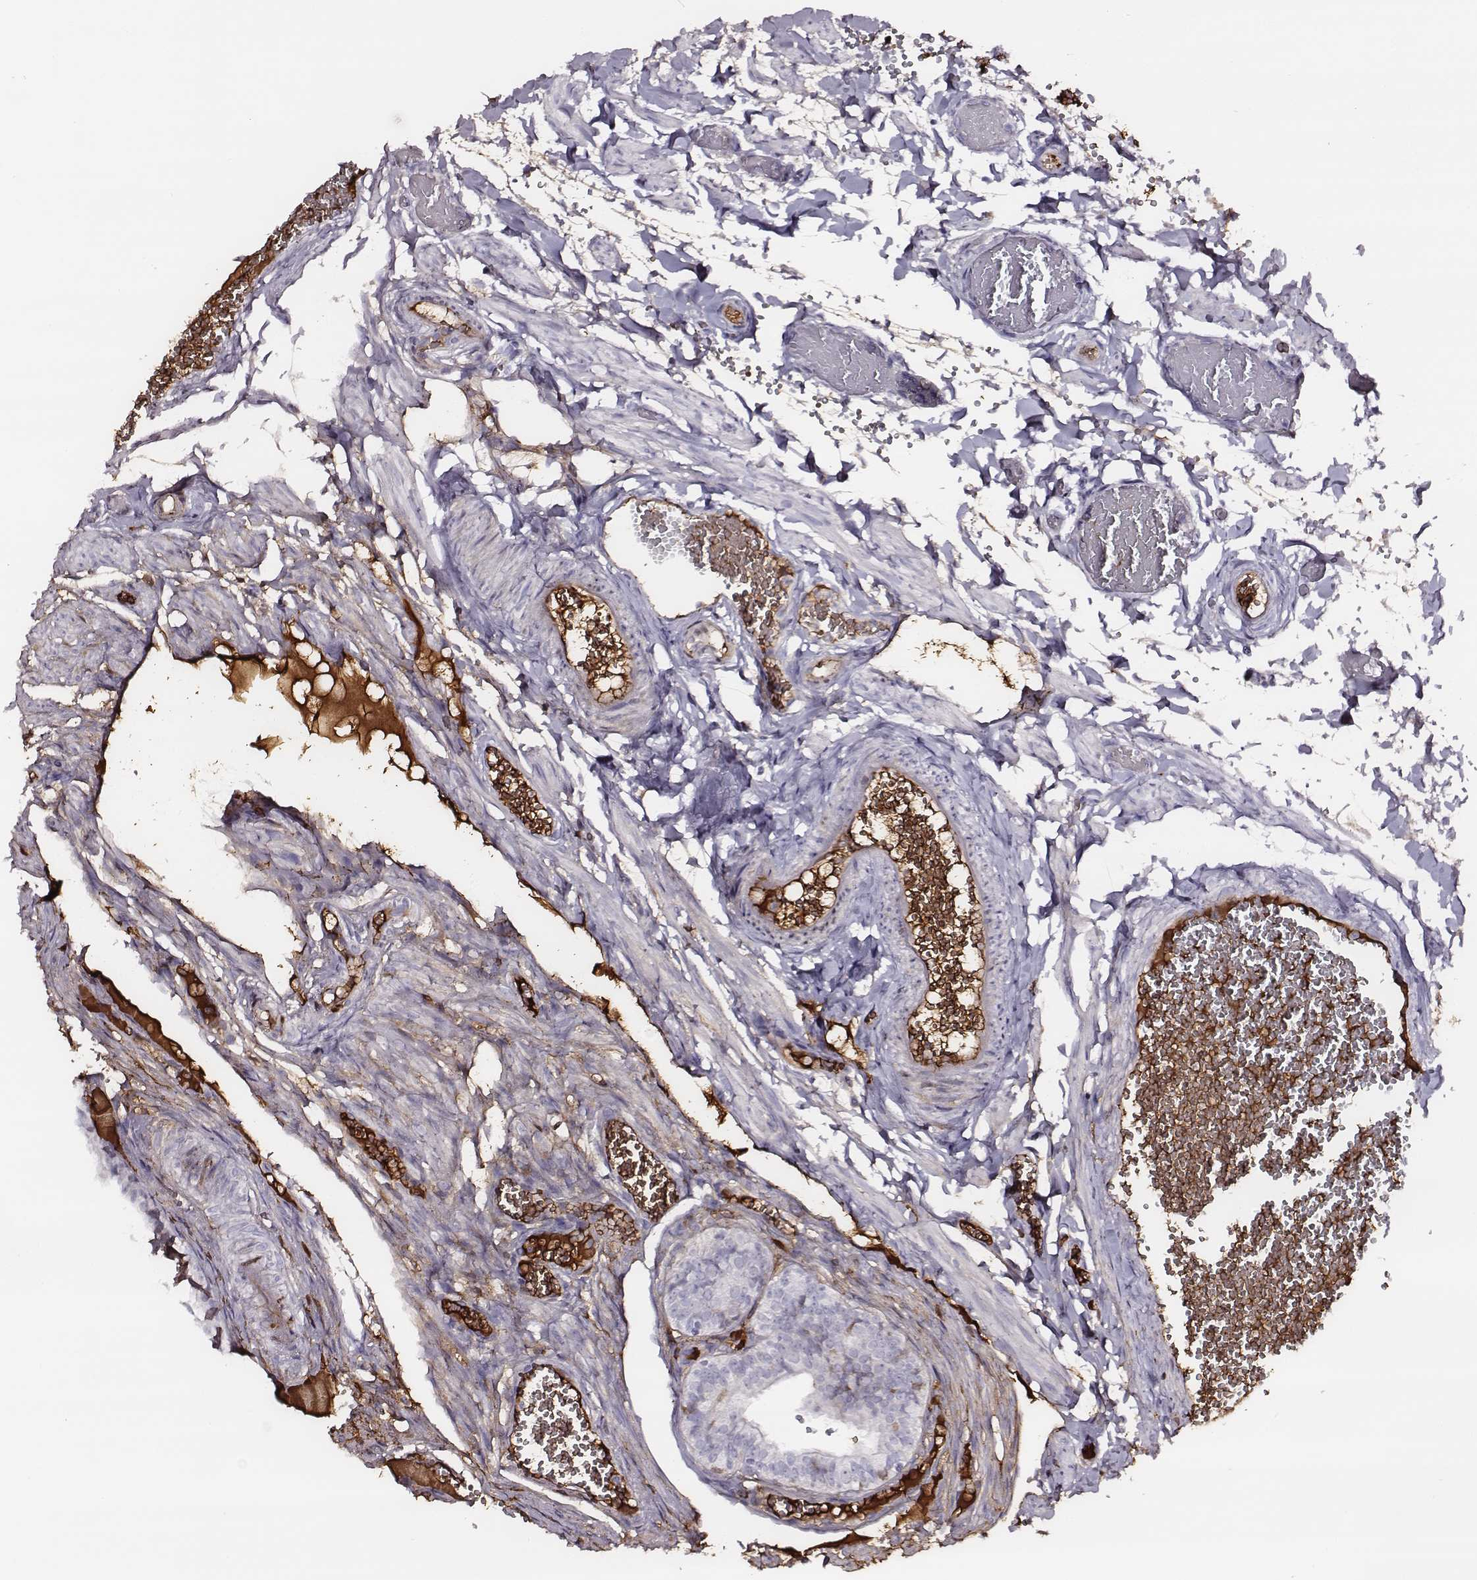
{"staining": {"intensity": "moderate", "quantity": "<25%", "location": "cytoplasmic/membranous"}, "tissue": "fallopian tube", "cell_type": "Glandular cells", "image_type": "normal", "snomed": [{"axis": "morphology", "description": "Normal tissue, NOS"}, {"axis": "topography", "description": "Fallopian tube"}], "caption": "A histopathology image of fallopian tube stained for a protein exhibits moderate cytoplasmic/membranous brown staining in glandular cells. Nuclei are stained in blue.", "gene": "TF", "patient": {"sex": "female", "age": 25}}